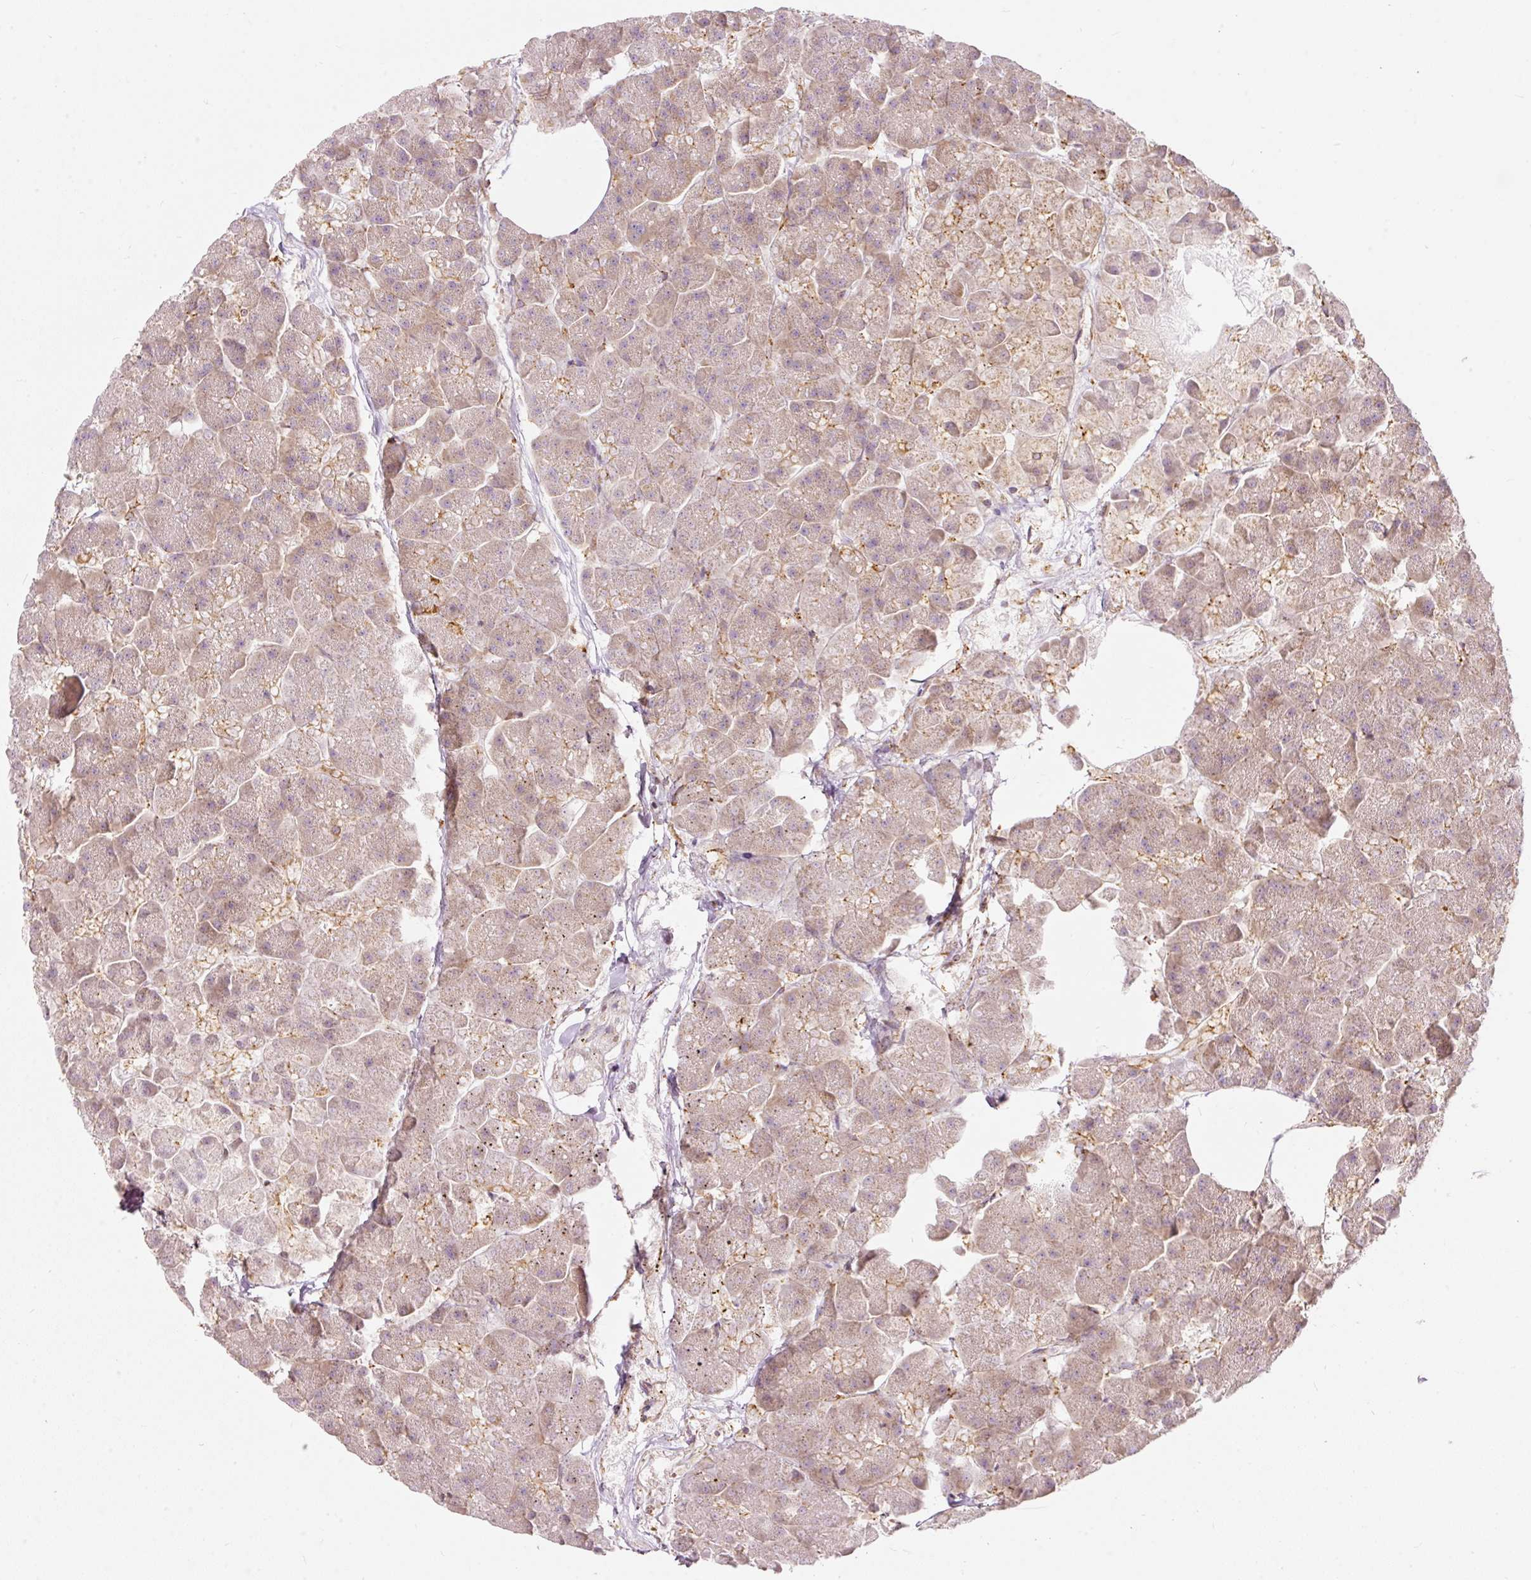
{"staining": {"intensity": "moderate", "quantity": "25%-75%", "location": "cytoplasmic/membranous"}, "tissue": "pancreas", "cell_type": "Exocrine glandular cells", "image_type": "normal", "snomed": [{"axis": "morphology", "description": "Normal tissue, NOS"}, {"axis": "topography", "description": "Pancreas"}, {"axis": "topography", "description": "Peripheral nerve tissue"}], "caption": "IHC (DAB (3,3'-diaminobenzidine)) staining of unremarkable pancreas shows moderate cytoplasmic/membranous protein positivity in approximately 25%-75% of exocrine glandular cells.", "gene": "SNAPC5", "patient": {"sex": "male", "age": 54}}